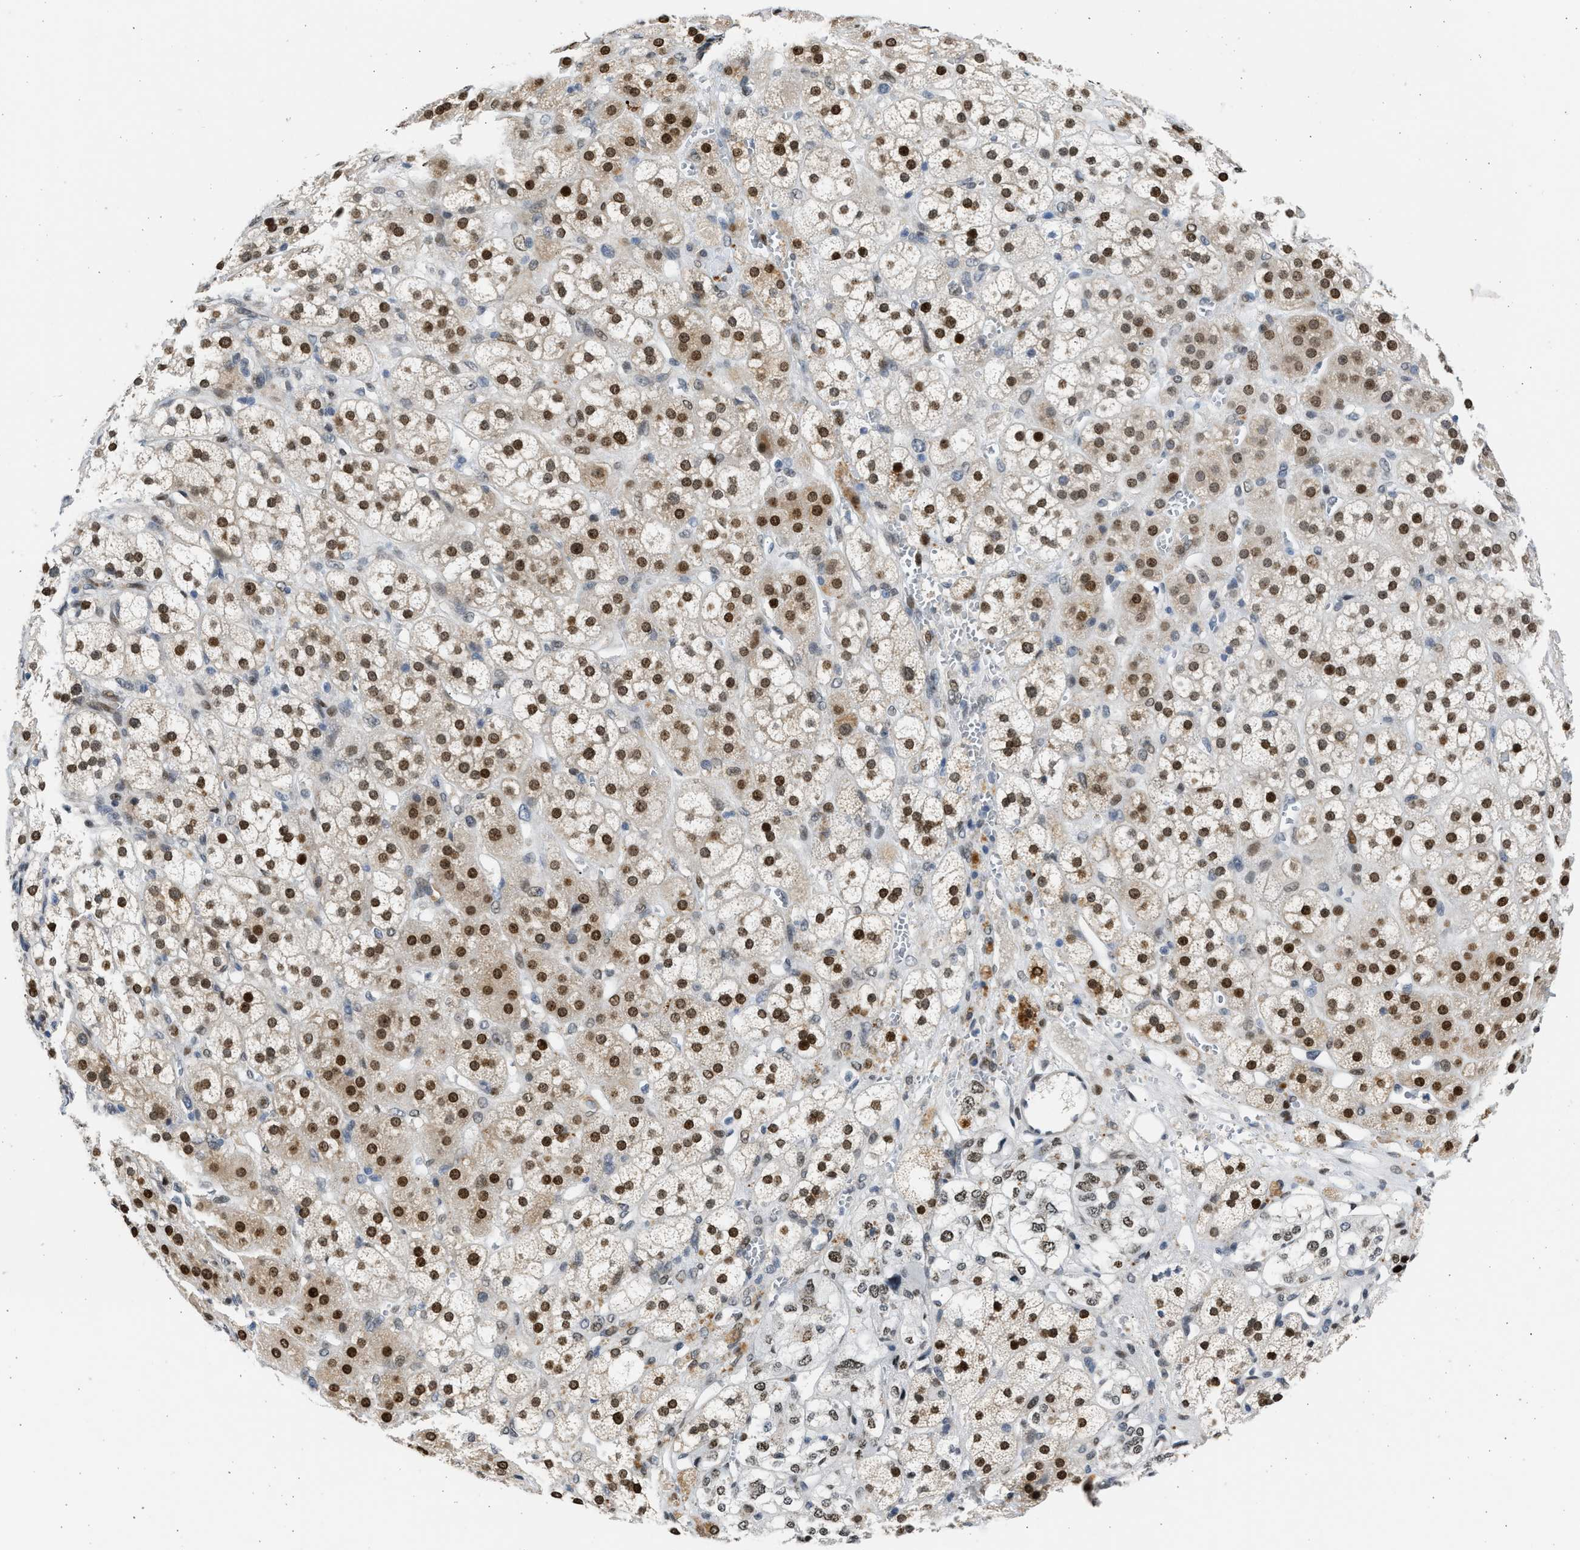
{"staining": {"intensity": "strong", "quantity": ">75%", "location": "nuclear"}, "tissue": "adrenal gland", "cell_type": "Glandular cells", "image_type": "normal", "snomed": [{"axis": "morphology", "description": "Normal tissue, NOS"}, {"axis": "topography", "description": "Adrenal gland"}], "caption": "Benign adrenal gland shows strong nuclear staining in about >75% of glandular cells.", "gene": "HMGN3", "patient": {"sex": "male", "age": 56}}